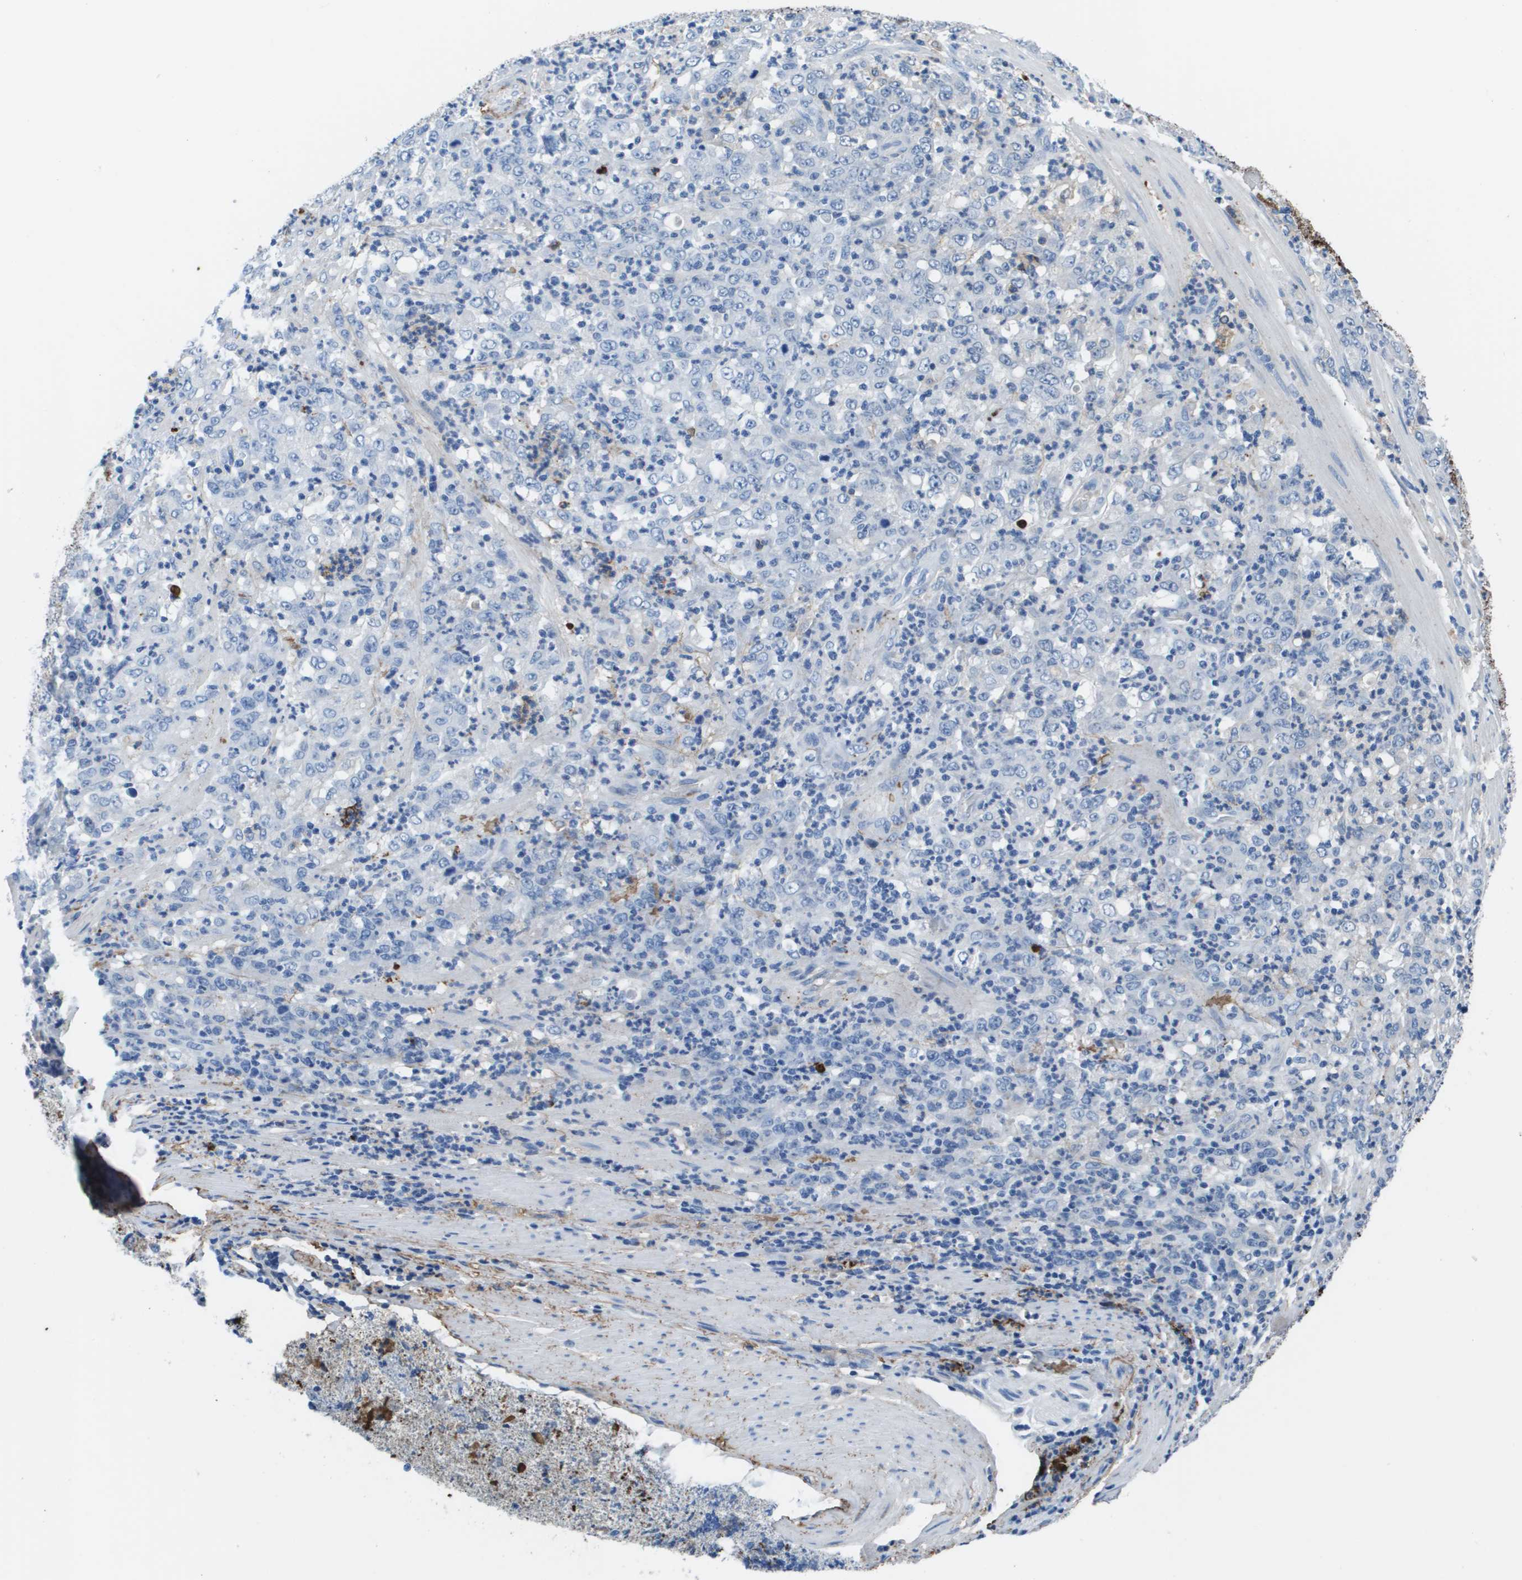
{"staining": {"intensity": "negative", "quantity": "none", "location": "none"}, "tissue": "stomach cancer", "cell_type": "Tumor cells", "image_type": "cancer", "snomed": [{"axis": "morphology", "description": "Adenocarcinoma, NOS"}, {"axis": "topography", "description": "Stomach, lower"}], "caption": "A histopathology image of human stomach adenocarcinoma is negative for staining in tumor cells.", "gene": "VTN", "patient": {"sex": "female", "age": 71}}